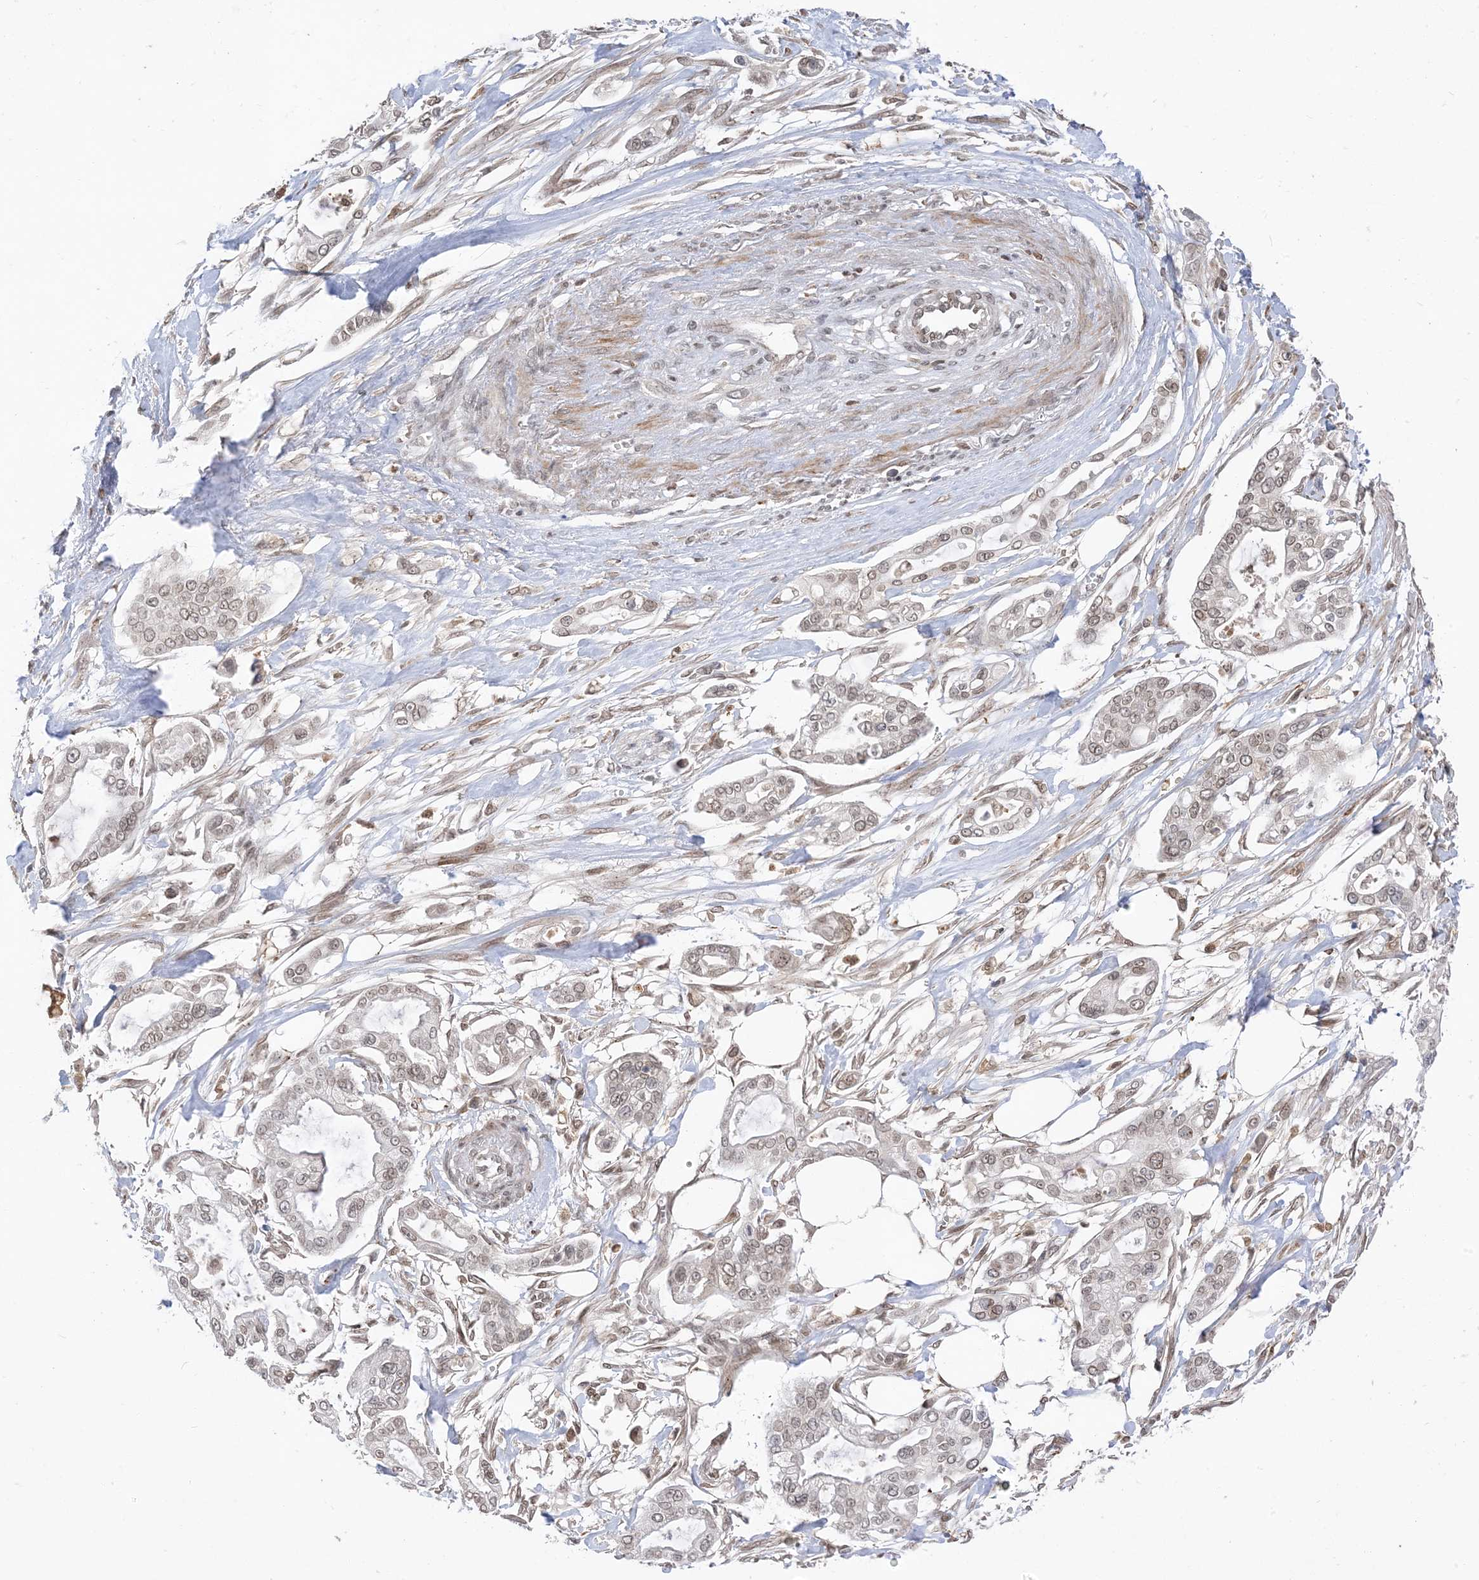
{"staining": {"intensity": "weak", "quantity": "<25%", "location": "nuclear"}, "tissue": "pancreatic cancer", "cell_type": "Tumor cells", "image_type": "cancer", "snomed": [{"axis": "morphology", "description": "Adenocarcinoma, NOS"}, {"axis": "topography", "description": "Pancreas"}], "caption": "An IHC histopathology image of pancreatic adenocarcinoma is shown. There is no staining in tumor cells of pancreatic adenocarcinoma.", "gene": "NAGK", "patient": {"sex": "male", "age": 68}}